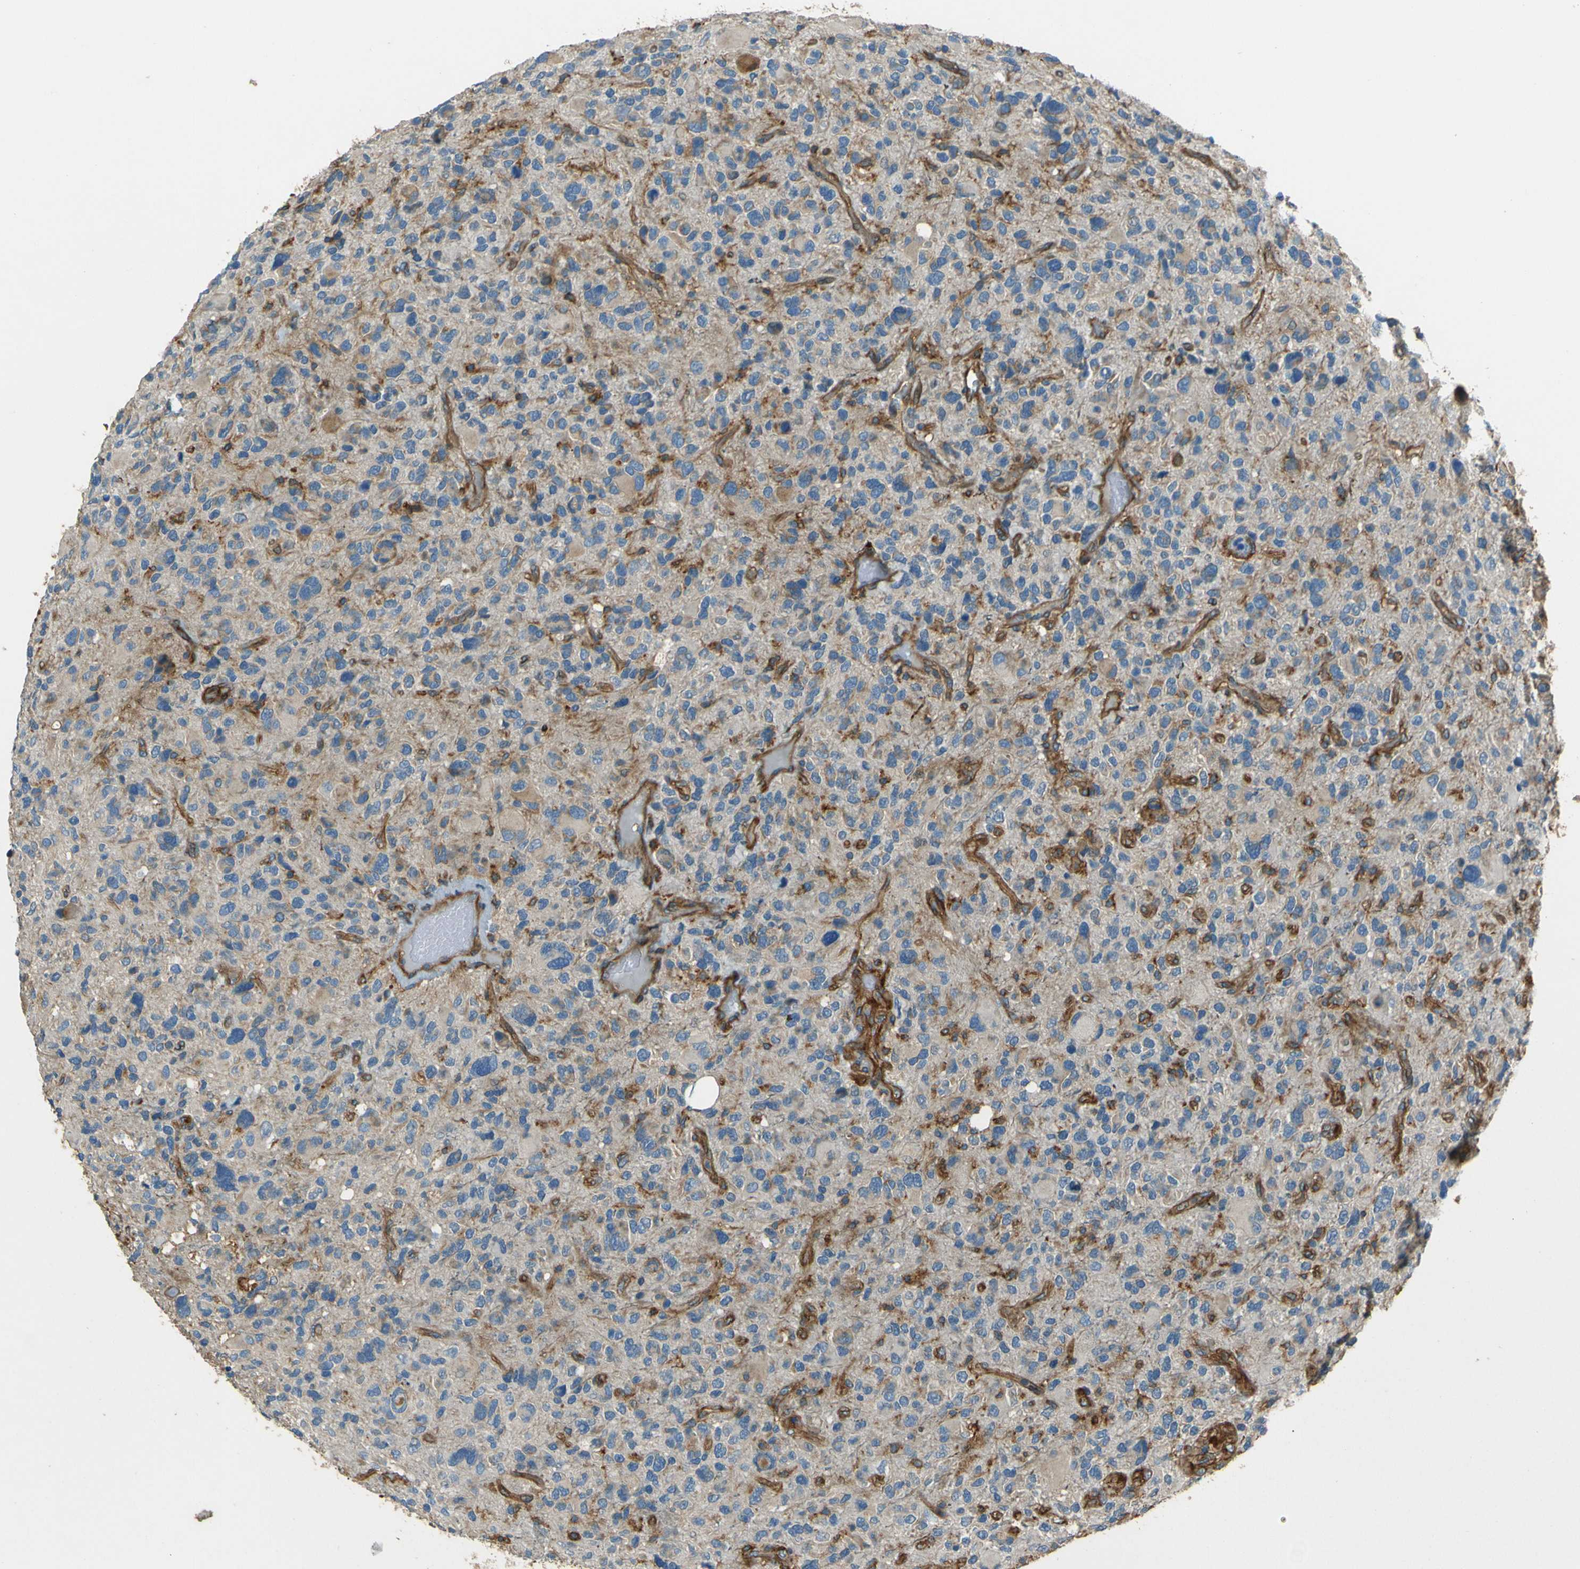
{"staining": {"intensity": "weak", "quantity": "25%-75%", "location": "cytoplasmic/membranous"}, "tissue": "glioma", "cell_type": "Tumor cells", "image_type": "cancer", "snomed": [{"axis": "morphology", "description": "Glioma, malignant, High grade"}, {"axis": "topography", "description": "Brain"}], "caption": "There is low levels of weak cytoplasmic/membranous positivity in tumor cells of glioma, as demonstrated by immunohistochemical staining (brown color).", "gene": "ENTPD1", "patient": {"sex": "male", "age": 48}}